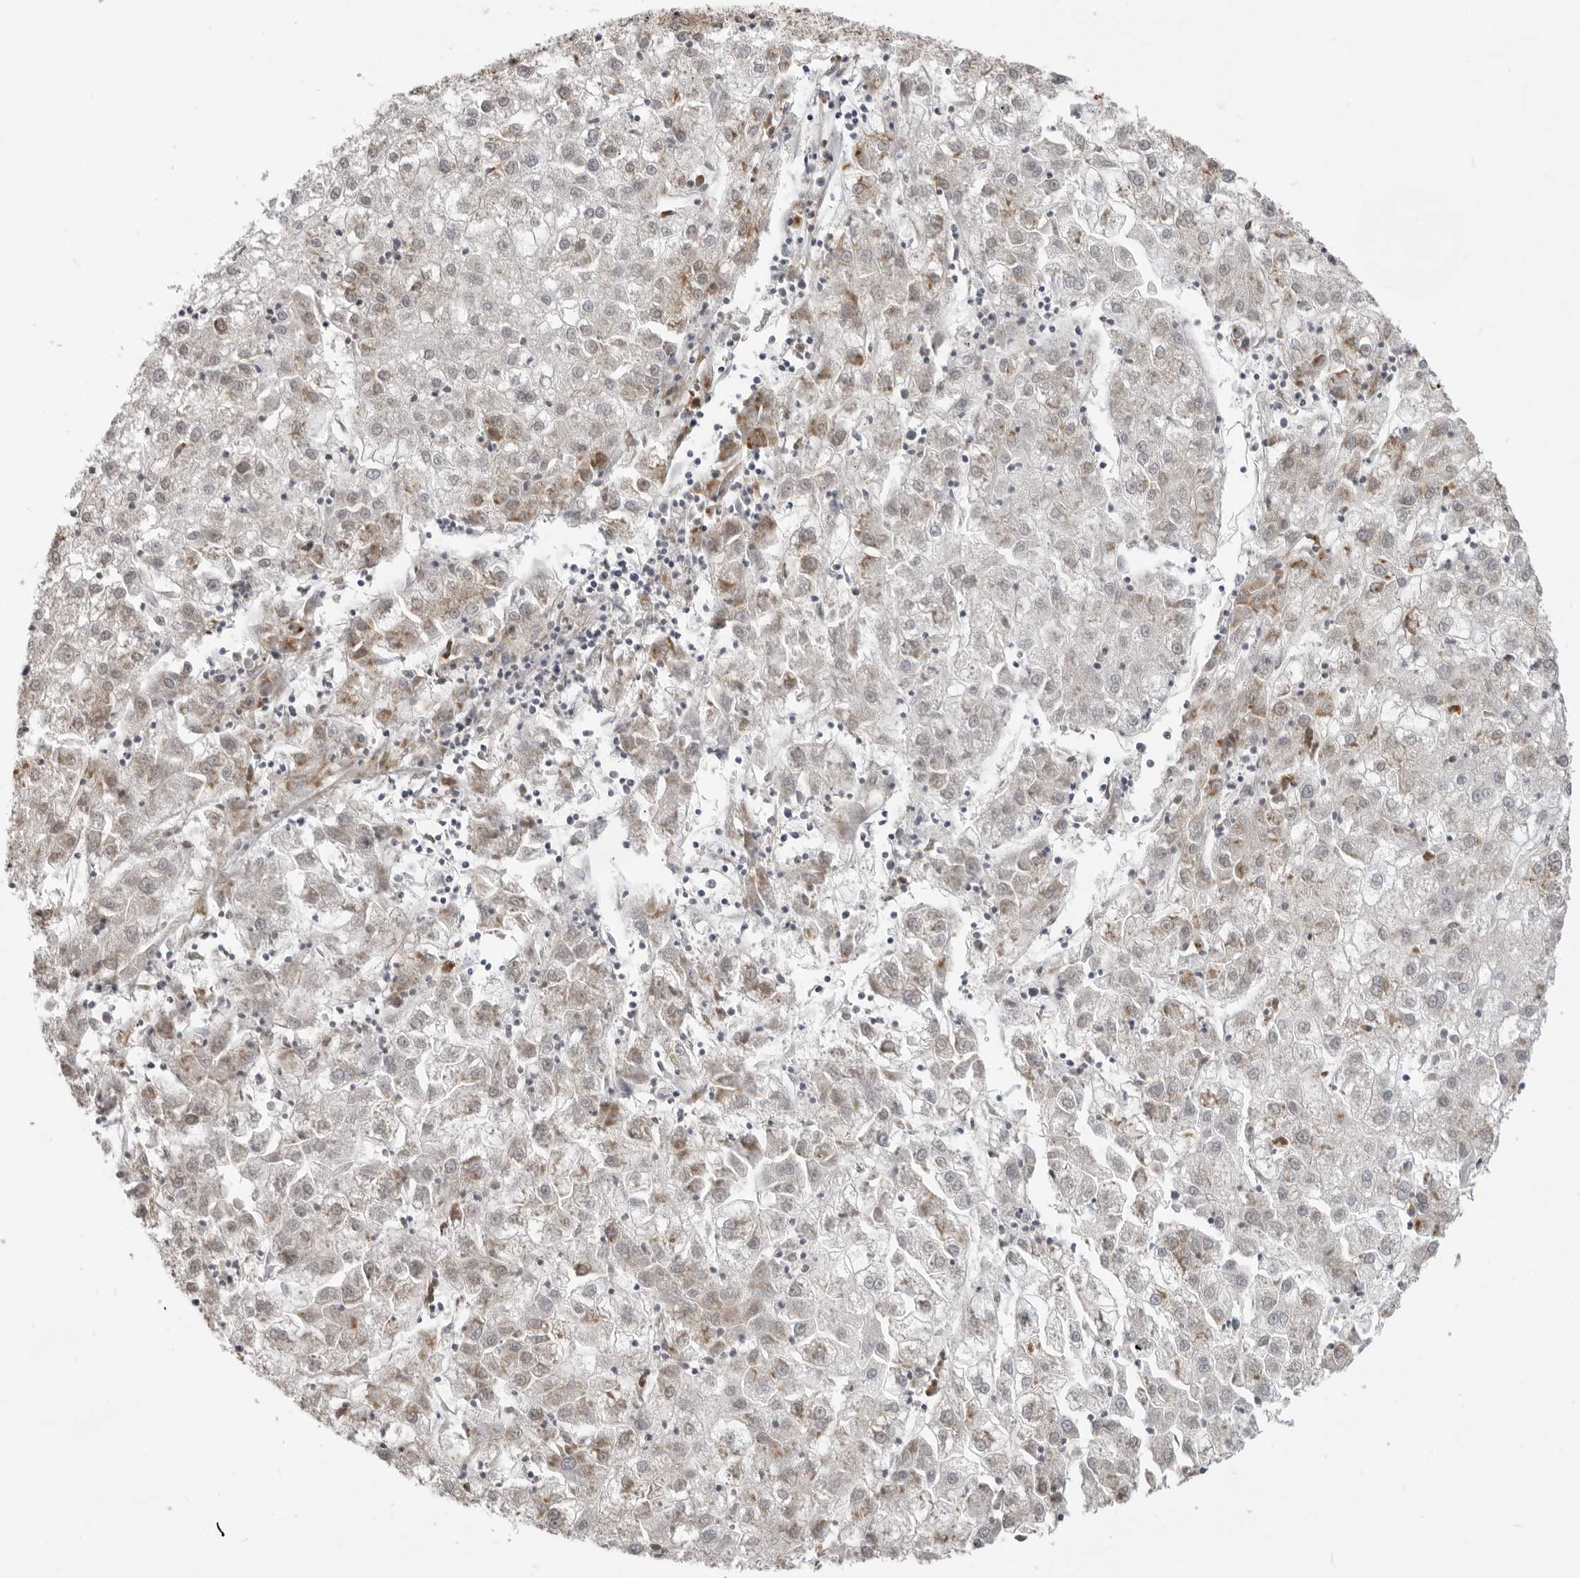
{"staining": {"intensity": "weak", "quantity": "25%-75%", "location": "cytoplasmic/membranous"}, "tissue": "liver cancer", "cell_type": "Tumor cells", "image_type": "cancer", "snomed": [{"axis": "morphology", "description": "Carcinoma, Hepatocellular, NOS"}, {"axis": "topography", "description": "Liver"}], "caption": "A brown stain shows weak cytoplasmic/membranous expression of a protein in human liver cancer tumor cells. The protein is shown in brown color, while the nuclei are stained blue.", "gene": "SRGAP2", "patient": {"sex": "male", "age": 72}}